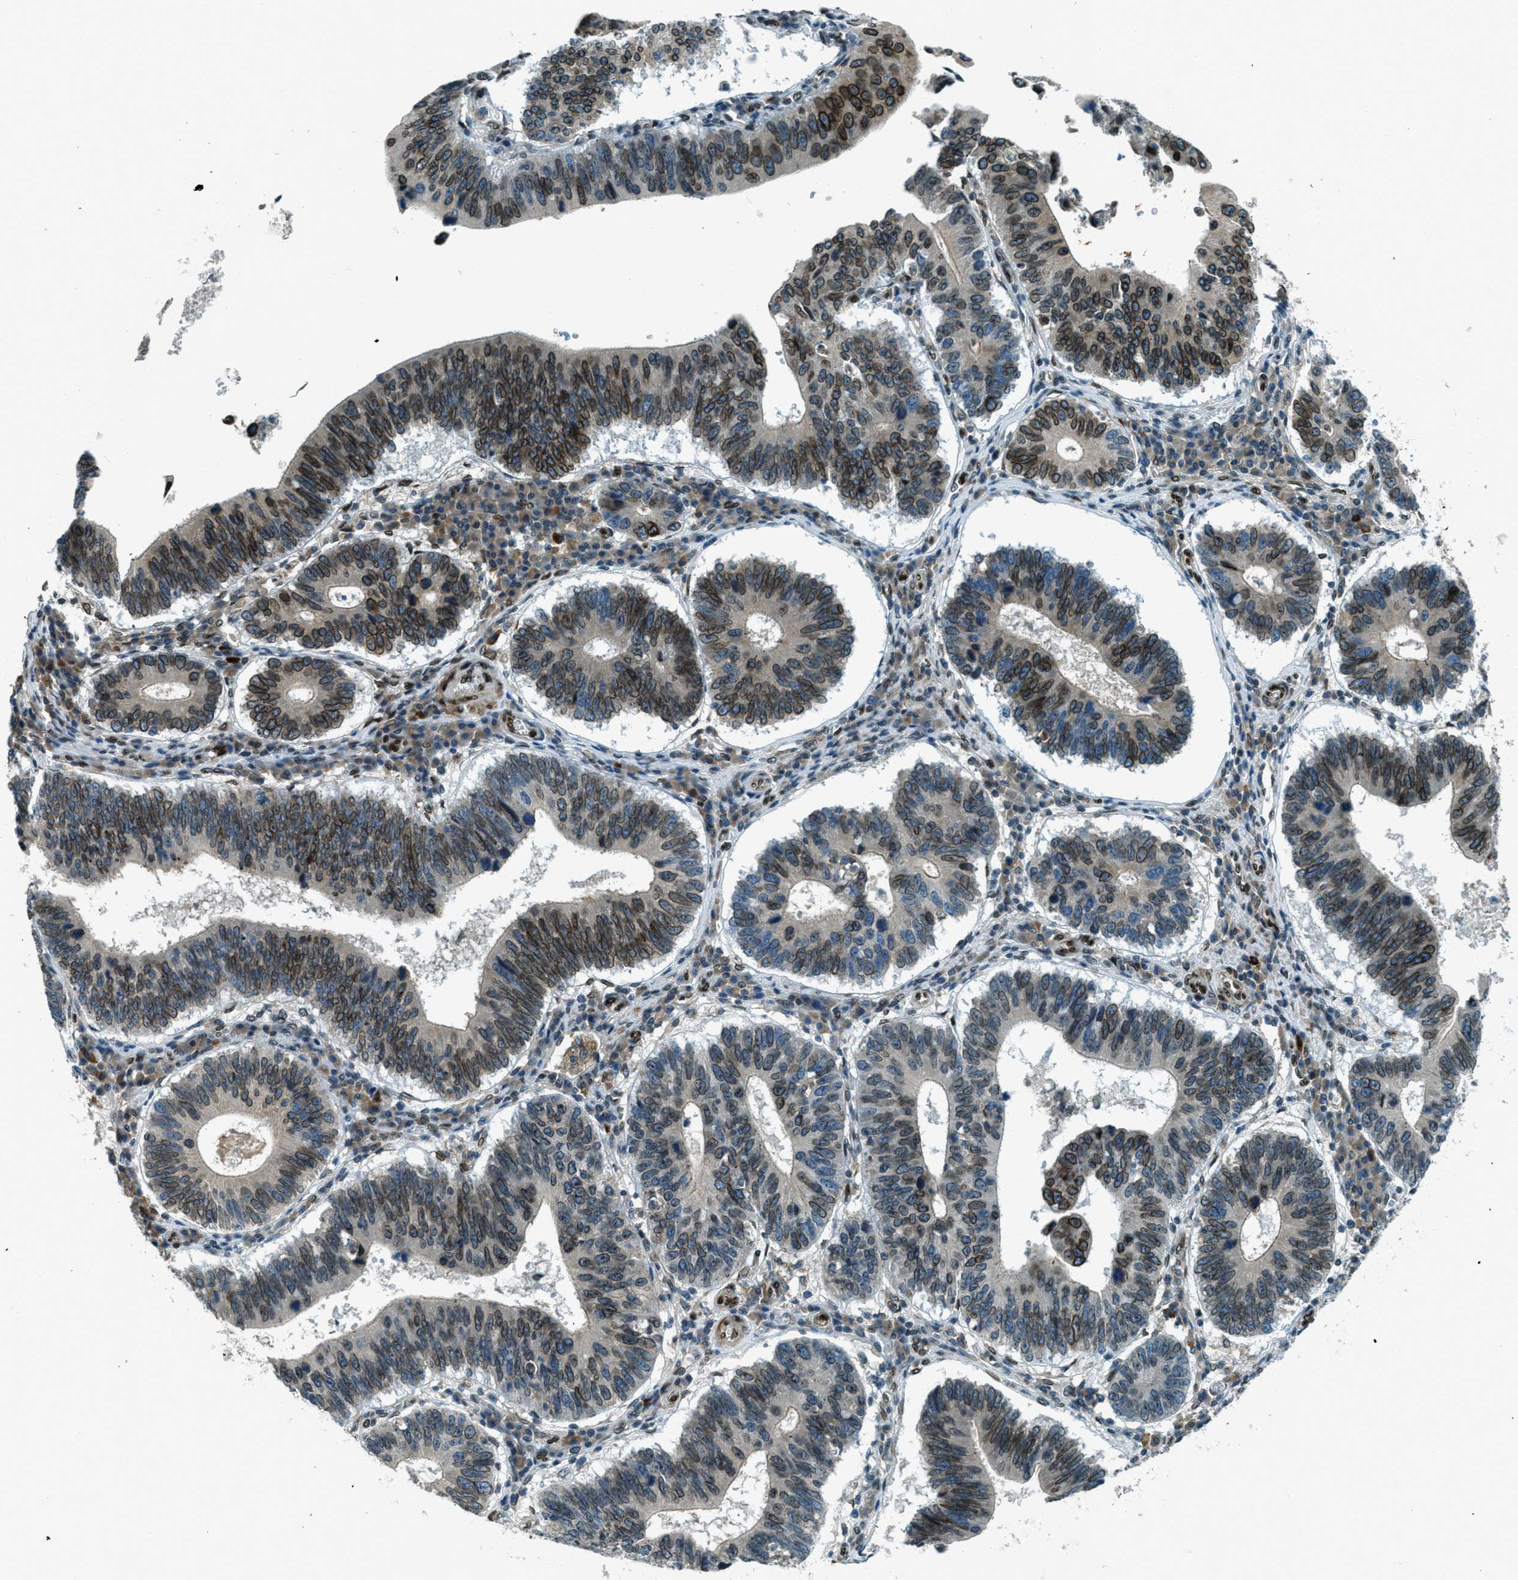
{"staining": {"intensity": "strong", "quantity": ">75%", "location": "cytoplasmic/membranous,nuclear"}, "tissue": "stomach cancer", "cell_type": "Tumor cells", "image_type": "cancer", "snomed": [{"axis": "morphology", "description": "Adenocarcinoma, NOS"}, {"axis": "topography", "description": "Stomach"}], "caption": "Stomach adenocarcinoma stained with immunohistochemistry demonstrates strong cytoplasmic/membranous and nuclear staining in about >75% of tumor cells. The staining was performed using DAB, with brown indicating positive protein expression. Nuclei are stained blue with hematoxylin.", "gene": "LEMD2", "patient": {"sex": "male", "age": 59}}